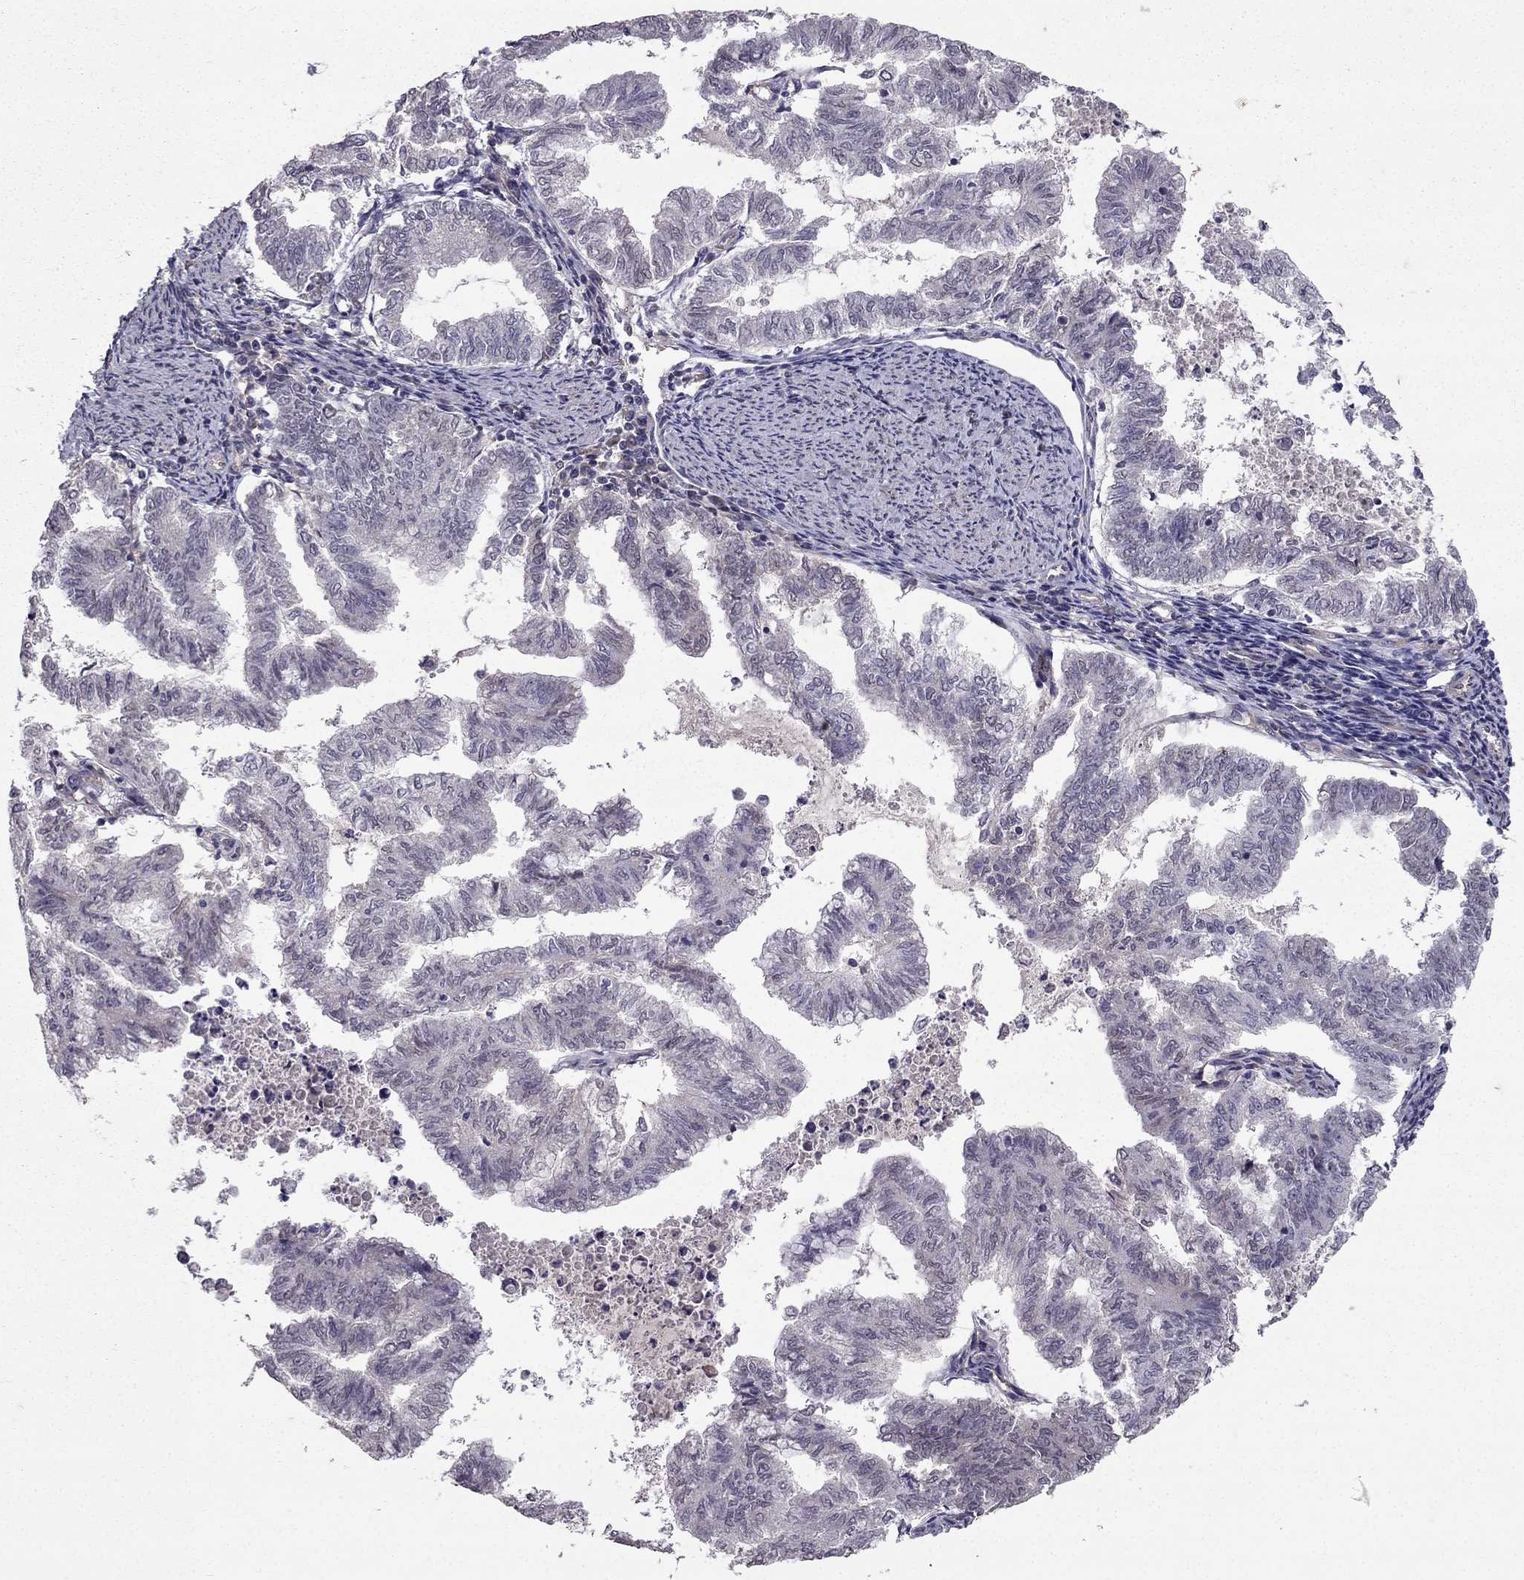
{"staining": {"intensity": "negative", "quantity": "none", "location": "none"}, "tissue": "endometrial cancer", "cell_type": "Tumor cells", "image_type": "cancer", "snomed": [{"axis": "morphology", "description": "Adenocarcinoma, NOS"}, {"axis": "topography", "description": "Endometrium"}], "caption": "This is an immunohistochemistry (IHC) micrograph of endometrial adenocarcinoma. There is no expression in tumor cells.", "gene": "RASIP1", "patient": {"sex": "female", "age": 79}}